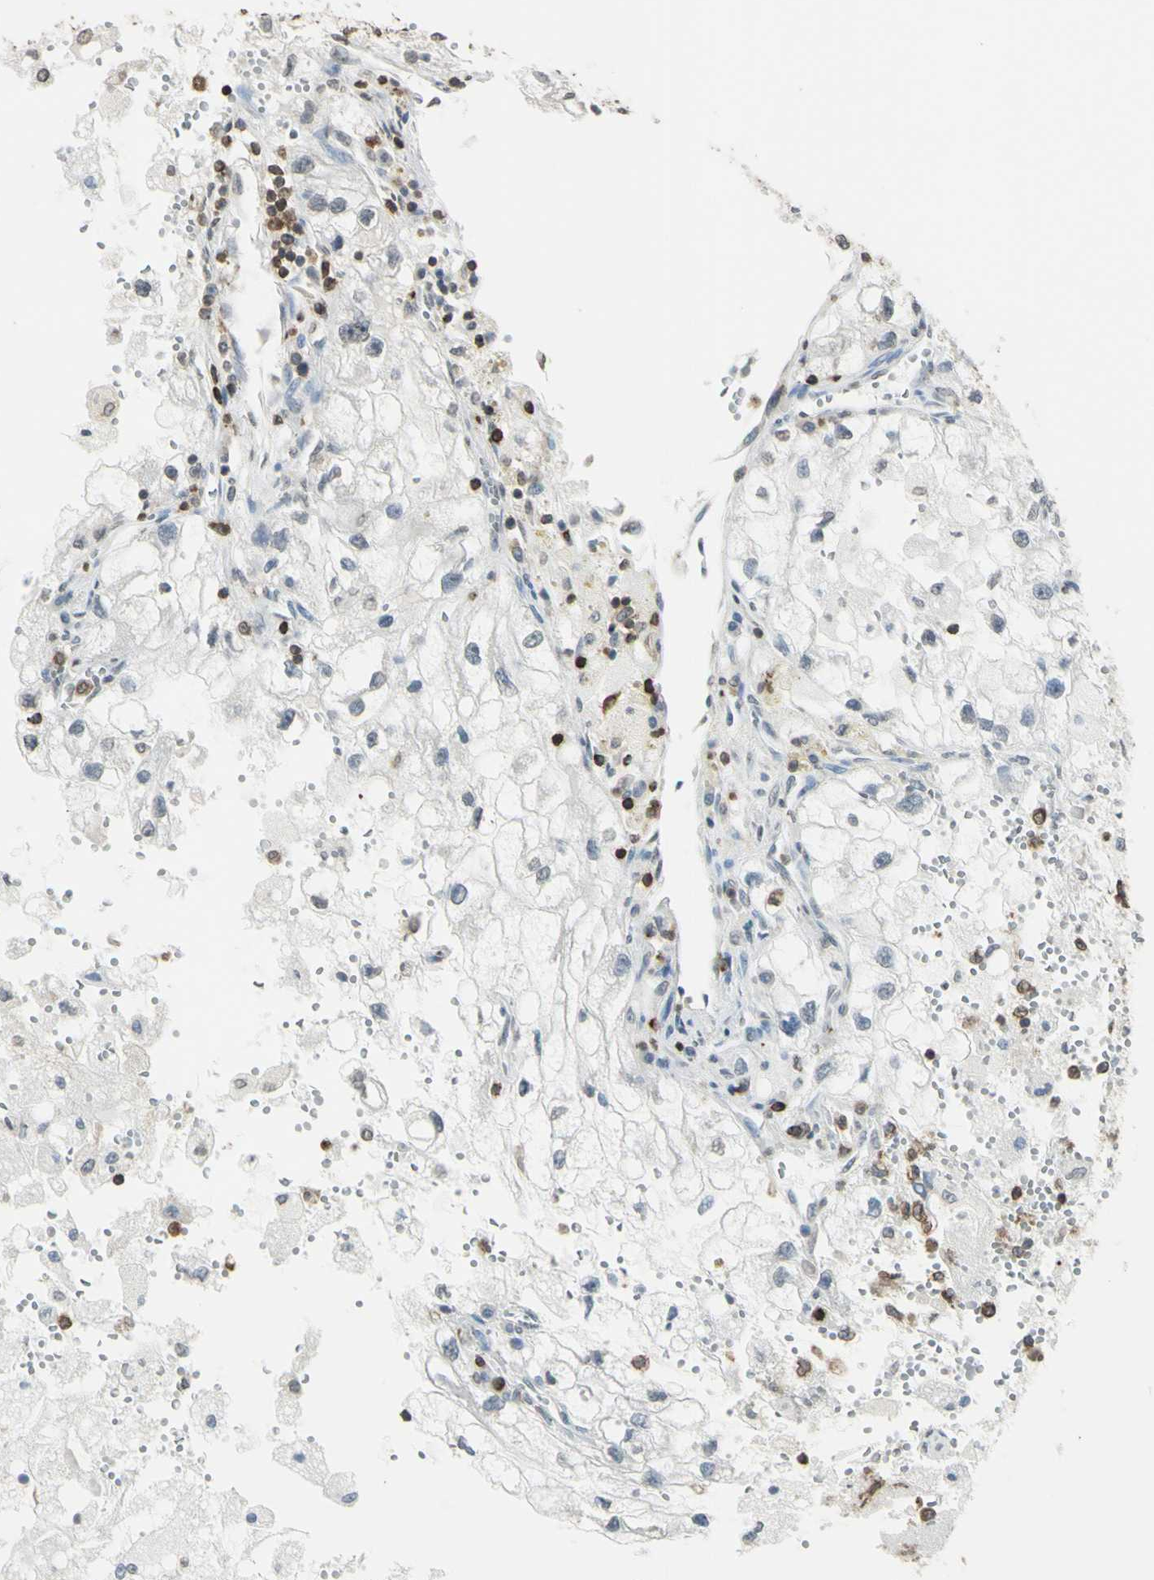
{"staining": {"intensity": "negative", "quantity": "none", "location": "none"}, "tissue": "renal cancer", "cell_type": "Tumor cells", "image_type": "cancer", "snomed": [{"axis": "morphology", "description": "Adenocarcinoma, NOS"}, {"axis": "topography", "description": "Kidney"}], "caption": "Protein analysis of renal adenocarcinoma reveals no significant positivity in tumor cells. Nuclei are stained in blue.", "gene": "PSTPIP1", "patient": {"sex": "female", "age": 70}}